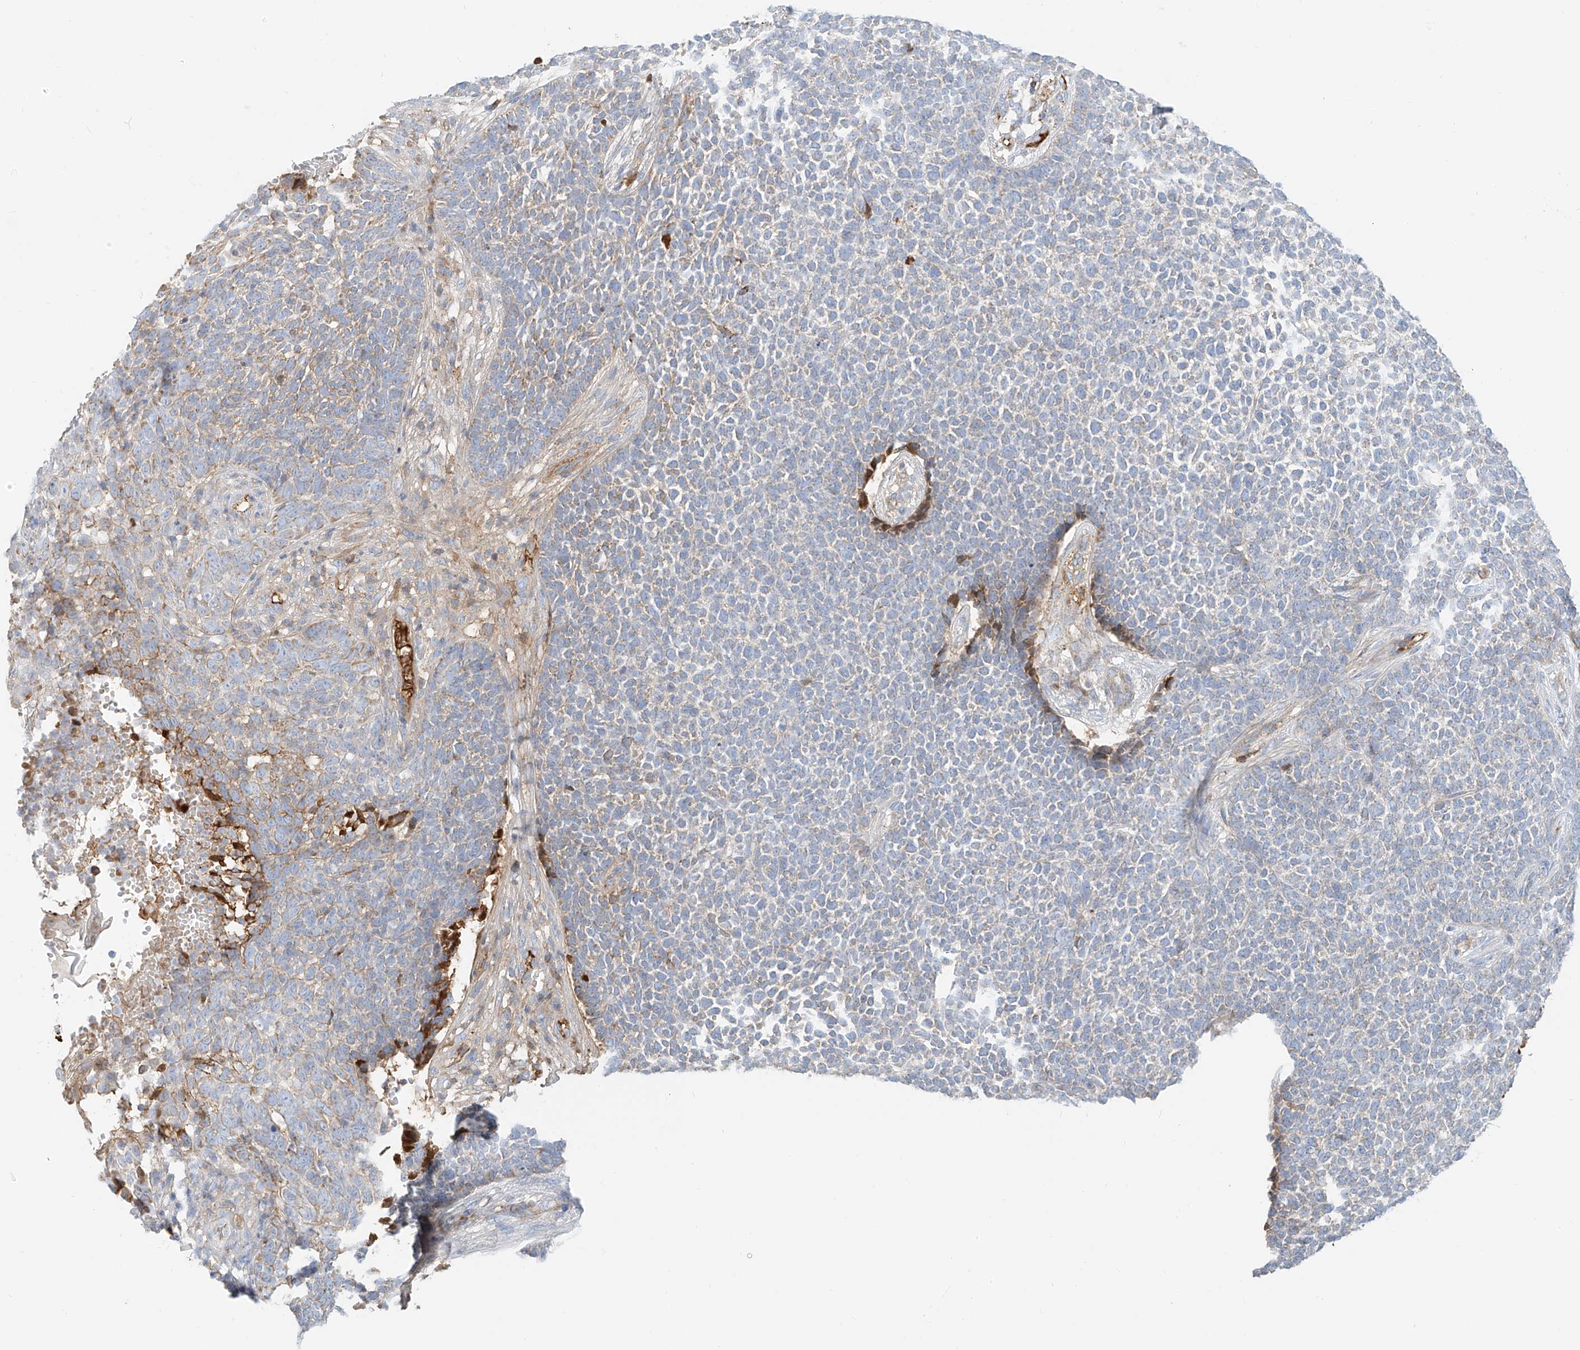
{"staining": {"intensity": "negative", "quantity": "none", "location": "none"}, "tissue": "skin cancer", "cell_type": "Tumor cells", "image_type": "cancer", "snomed": [{"axis": "morphology", "description": "Basal cell carcinoma"}, {"axis": "topography", "description": "Skin"}], "caption": "Tumor cells show no significant positivity in skin cancer.", "gene": "OCSTAMP", "patient": {"sex": "female", "age": 84}}